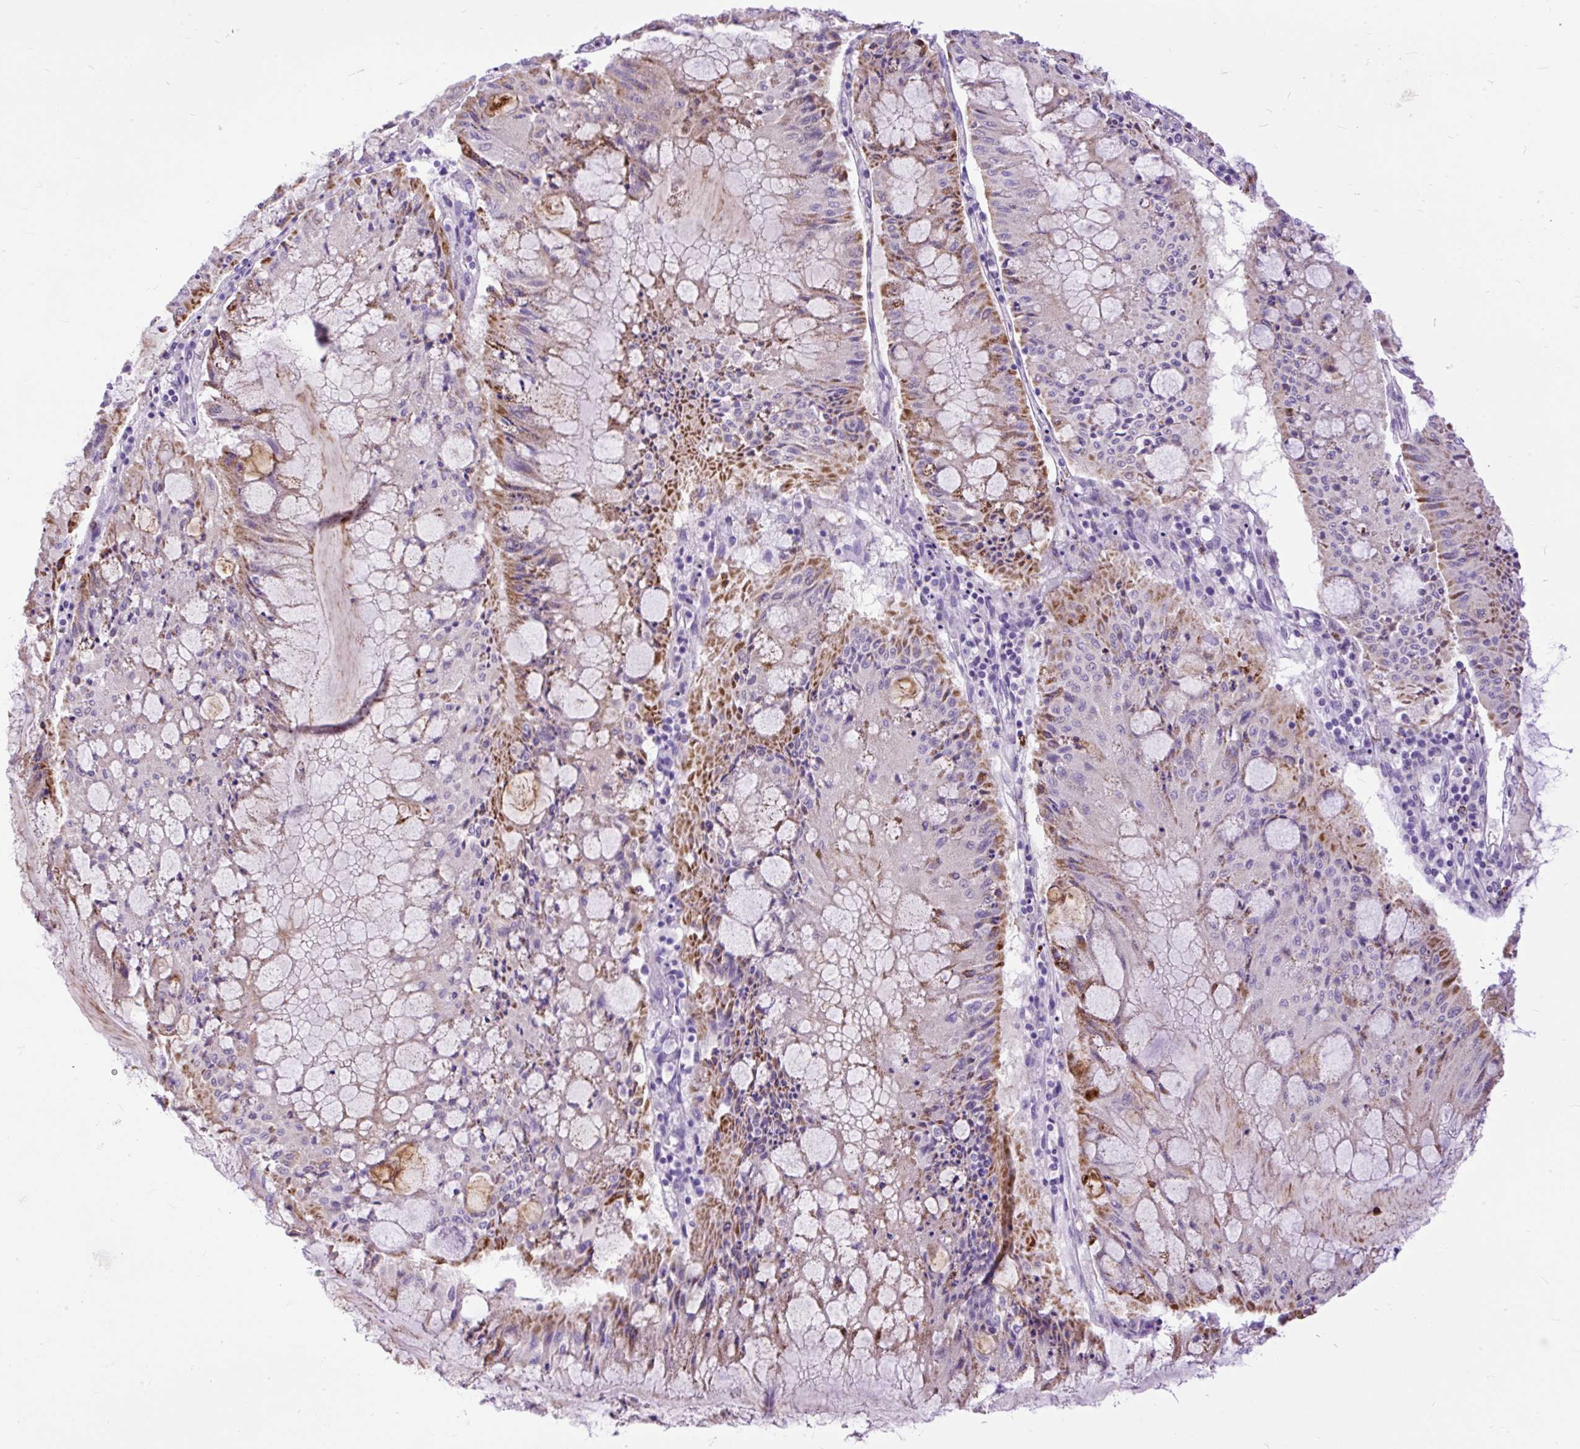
{"staining": {"intensity": "moderate", "quantity": "25%-75%", "location": "cytoplasmic/membranous"}, "tissue": "pancreatic cancer", "cell_type": "Tumor cells", "image_type": "cancer", "snomed": [{"axis": "morphology", "description": "Adenocarcinoma, NOS"}, {"axis": "topography", "description": "Pancreas"}], "caption": "Protein expression analysis of human pancreatic adenocarcinoma reveals moderate cytoplasmic/membranous expression in about 25%-75% of tumor cells. Nuclei are stained in blue.", "gene": "ZNF256", "patient": {"sex": "female", "age": 50}}